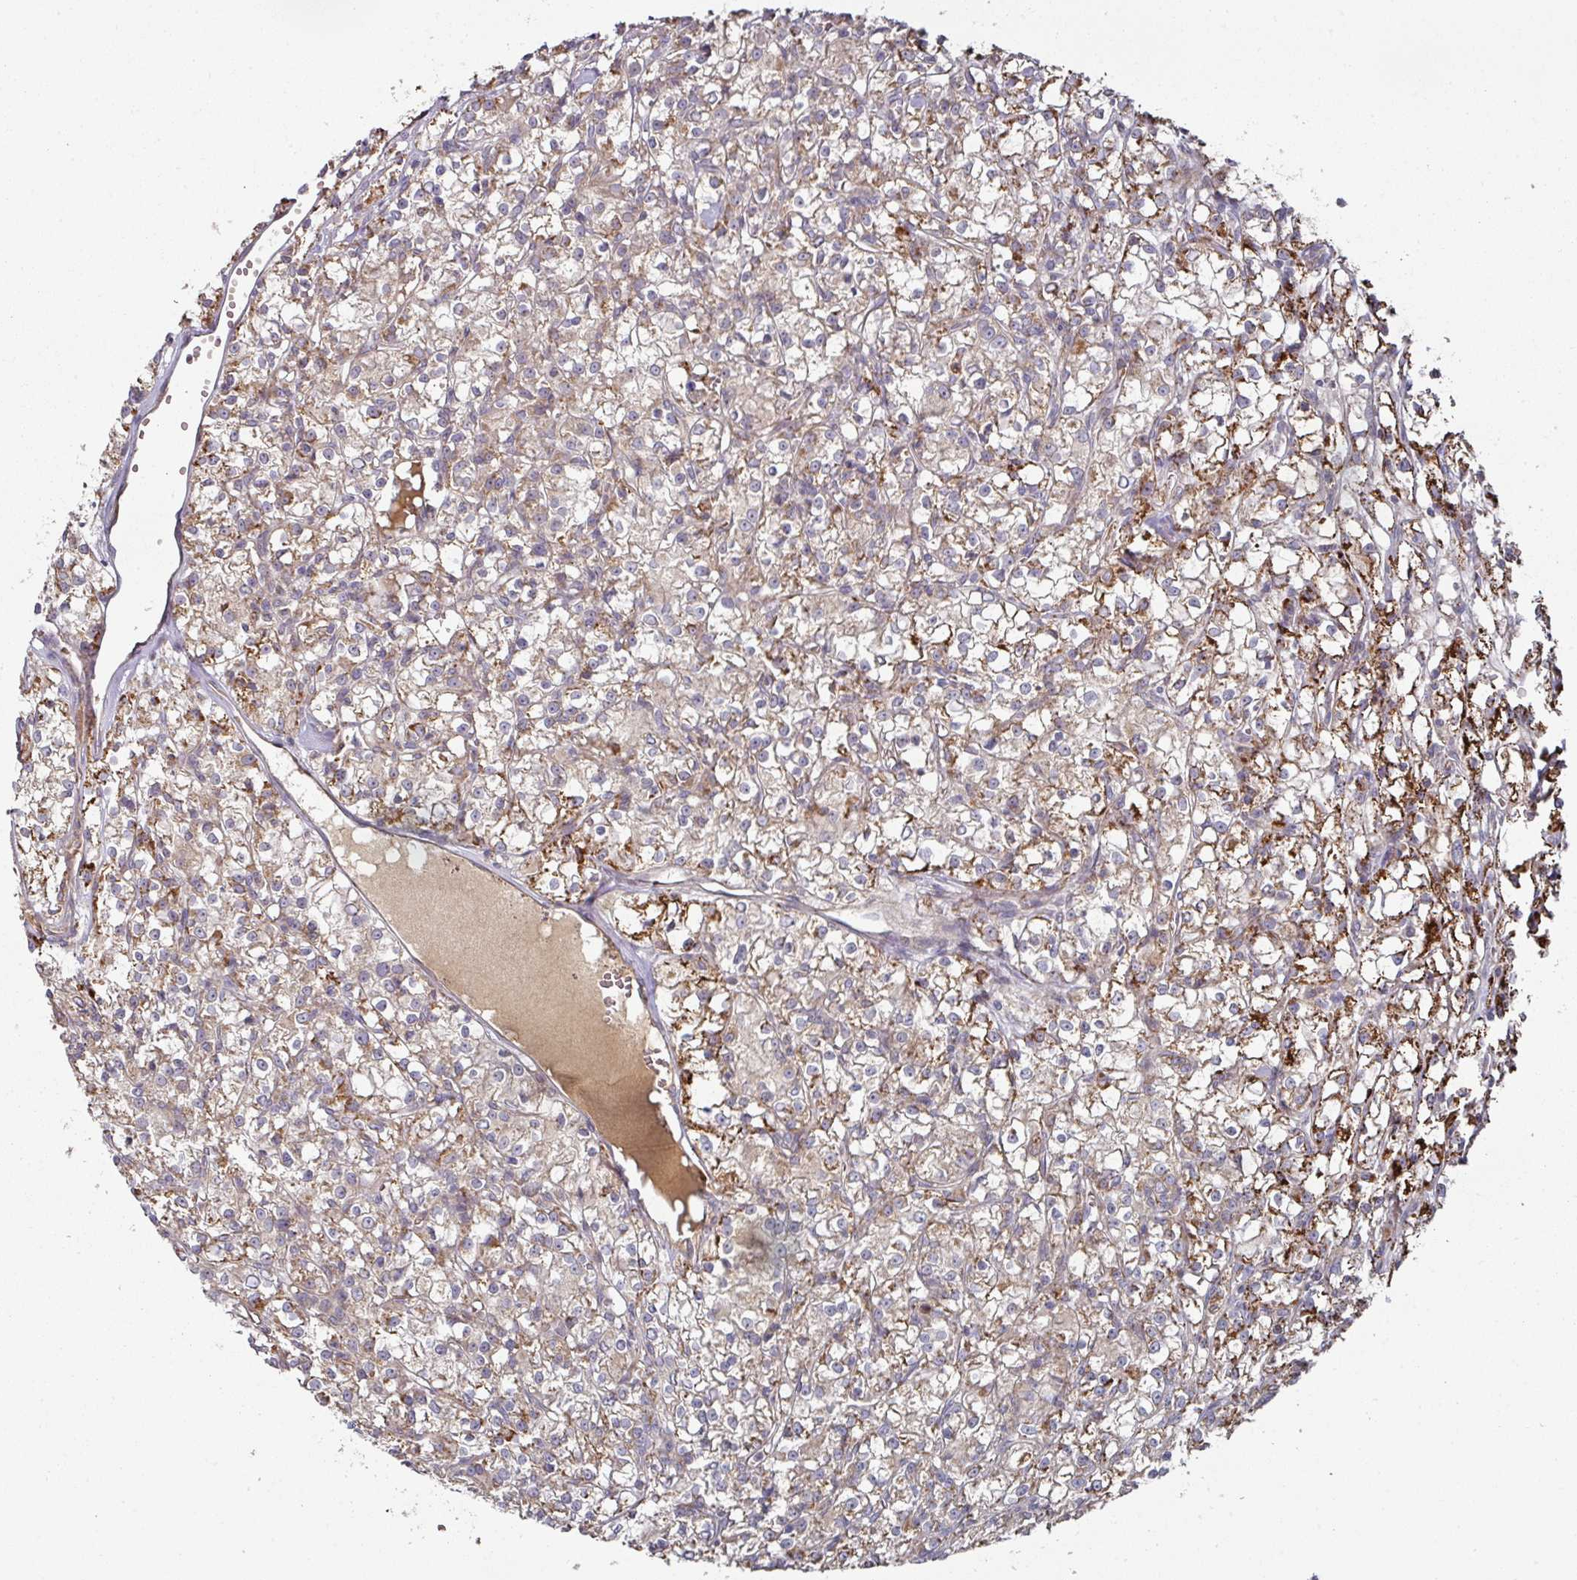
{"staining": {"intensity": "moderate", "quantity": "25%-75%", "location": "cytoplasmic/membranous"}, "tissue": "renal cancer", "cell_type": "Tumor cells", "image_type": "cancer", "snomed": [{"axis": "morphology", "description": "Adenocarcinoma, NOS"}, {"axis": "topography", "description": "Kidney"}], "caption": "DAB (3,3'-diaminobenzidine) immunohistochemical staining of human renal cancer (adenocarcinoma) demonstrates moderate cytoplasmic/membranous protein positivity in approximately 25%-75% of tumor cells.", "gene": "DNAJC7", "patient": {"sex": "female", "age": 59}}